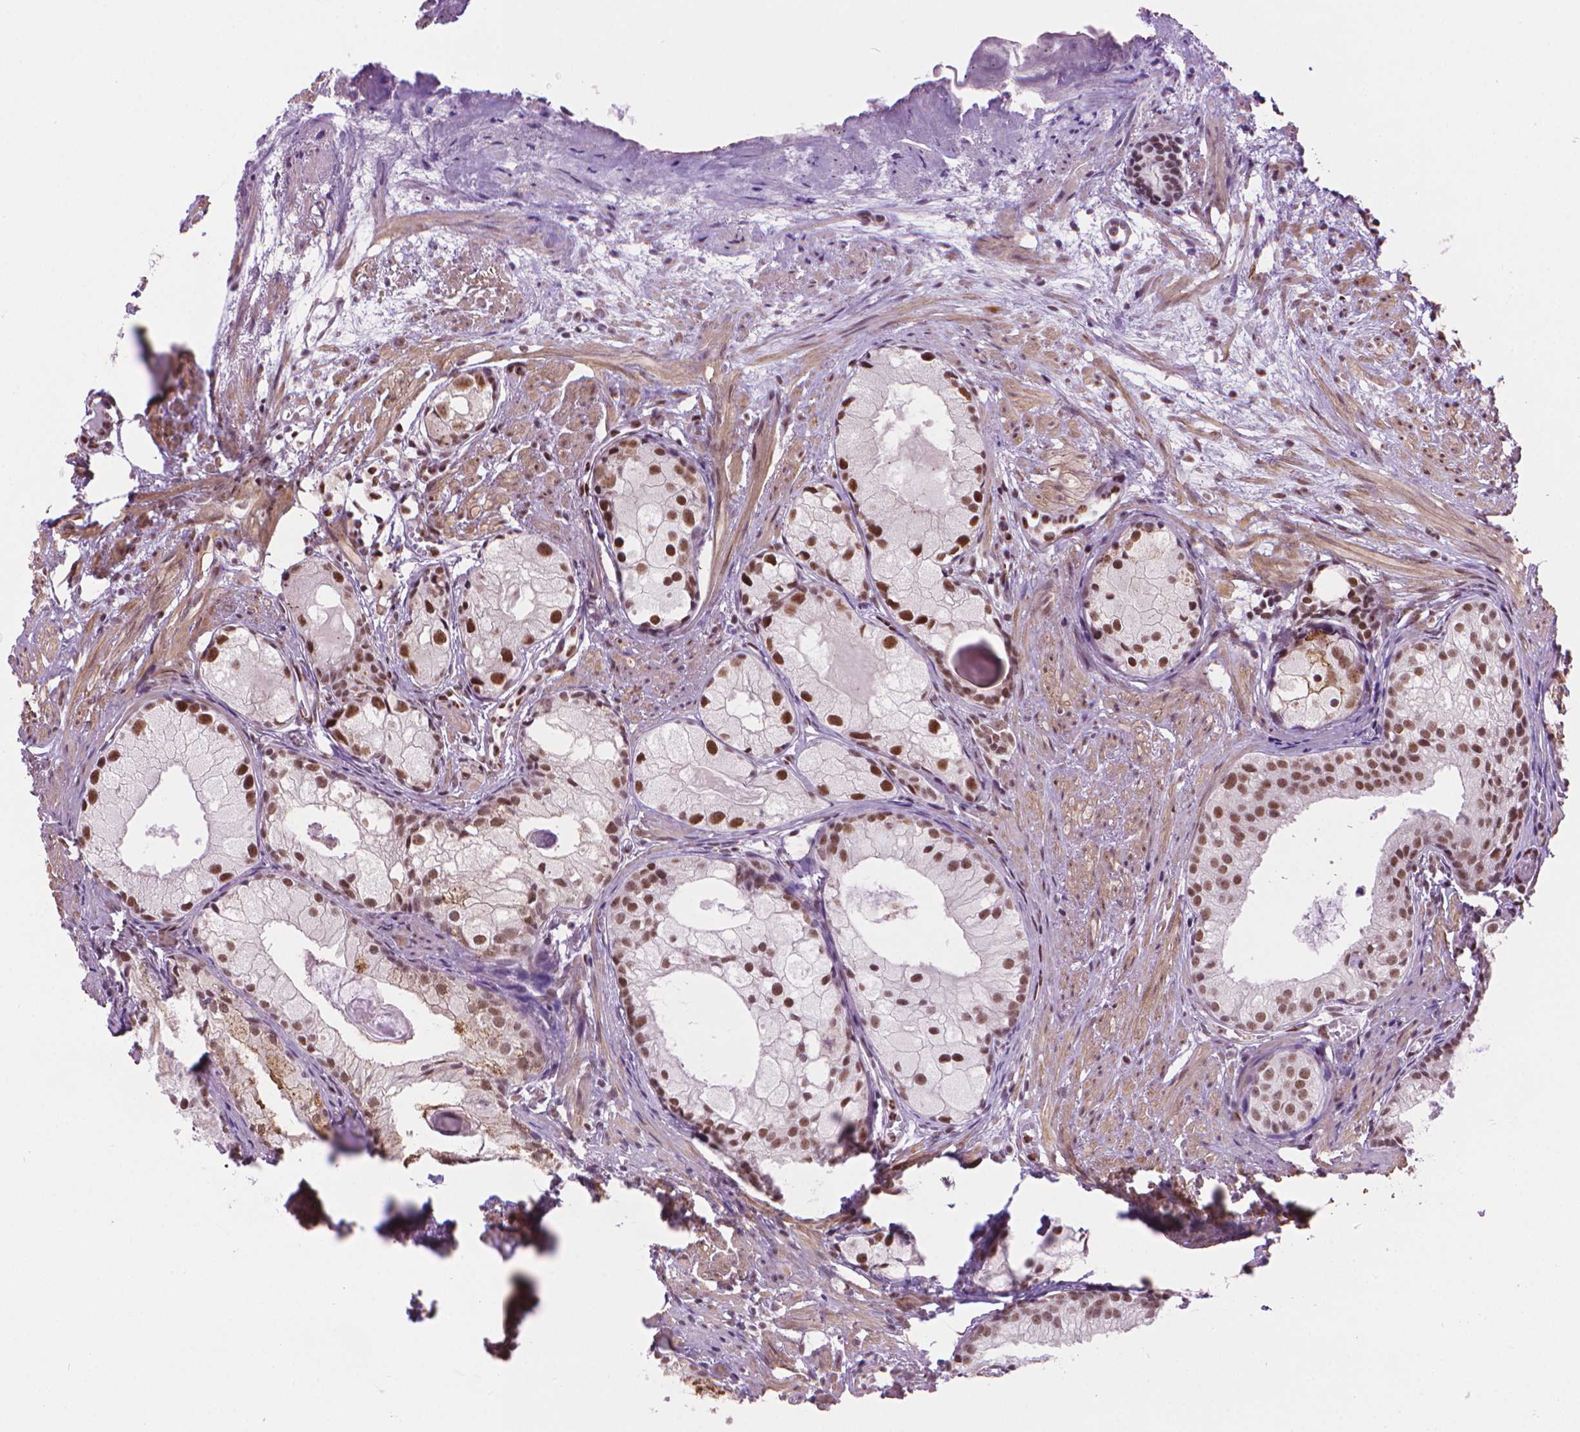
{"staining": {"intensity": "moderate", "quantity": ">75%", "location": "nuclear"}, "tissue": "prostate cancer", "cell_type": "Tumor cells", "image_type": "cancer", "snomed": [{"axis": "morphology", "description": "Adenocarcinoma, High grade"}, {"axis": "topography", "description": "Prostate"}], "caption": "About >75% of tumor cells in prostate cancer (high-grade adenocarcinoma) reveal moderate nuclear protein staining as visualized by brown immunohistochemical staining.", "gene": "UBN1", "patient": {"sex": "male", "age": 85}}